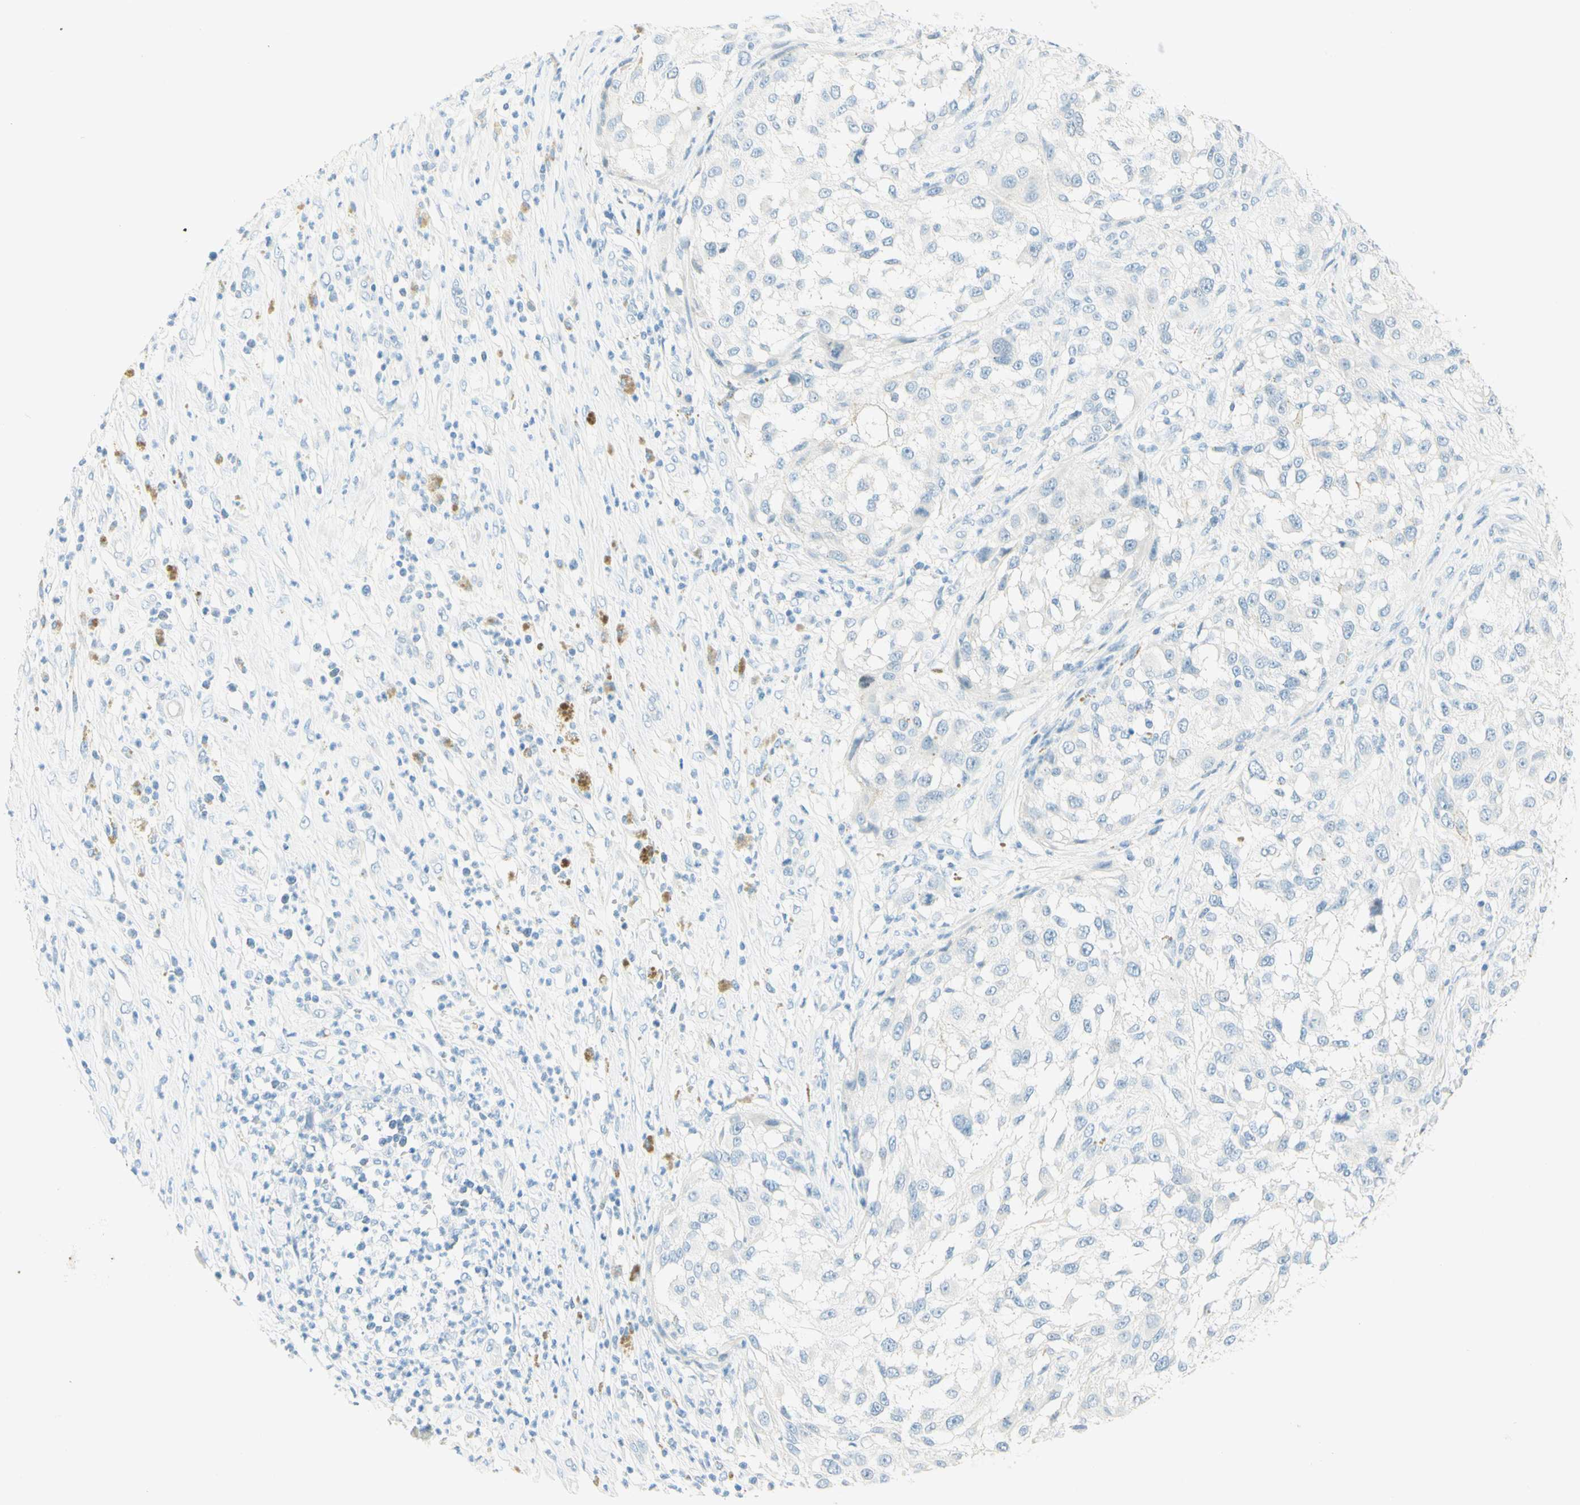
{"staining": {"intensity": "negative", "quantity": "none", "location": "none"}, "tissue": "melanoma", "cell_type": "Tumor cells", "image_type": "cancer", "snomed": [{"axis": "morphology", "description": "Necrosis, NOS"}, {"axis": "morphology", "description": "Malignant melanoma, NOS"}, {"axis": "topography", "description": "Skin"}], "caption": "This is an immunohistochemistry (IHC) micrograph of human malignant melanoma. There is no positivity in tumor cells.", "gene": "TMEM132D", "patient": {"sex": "female", "age": 87}}